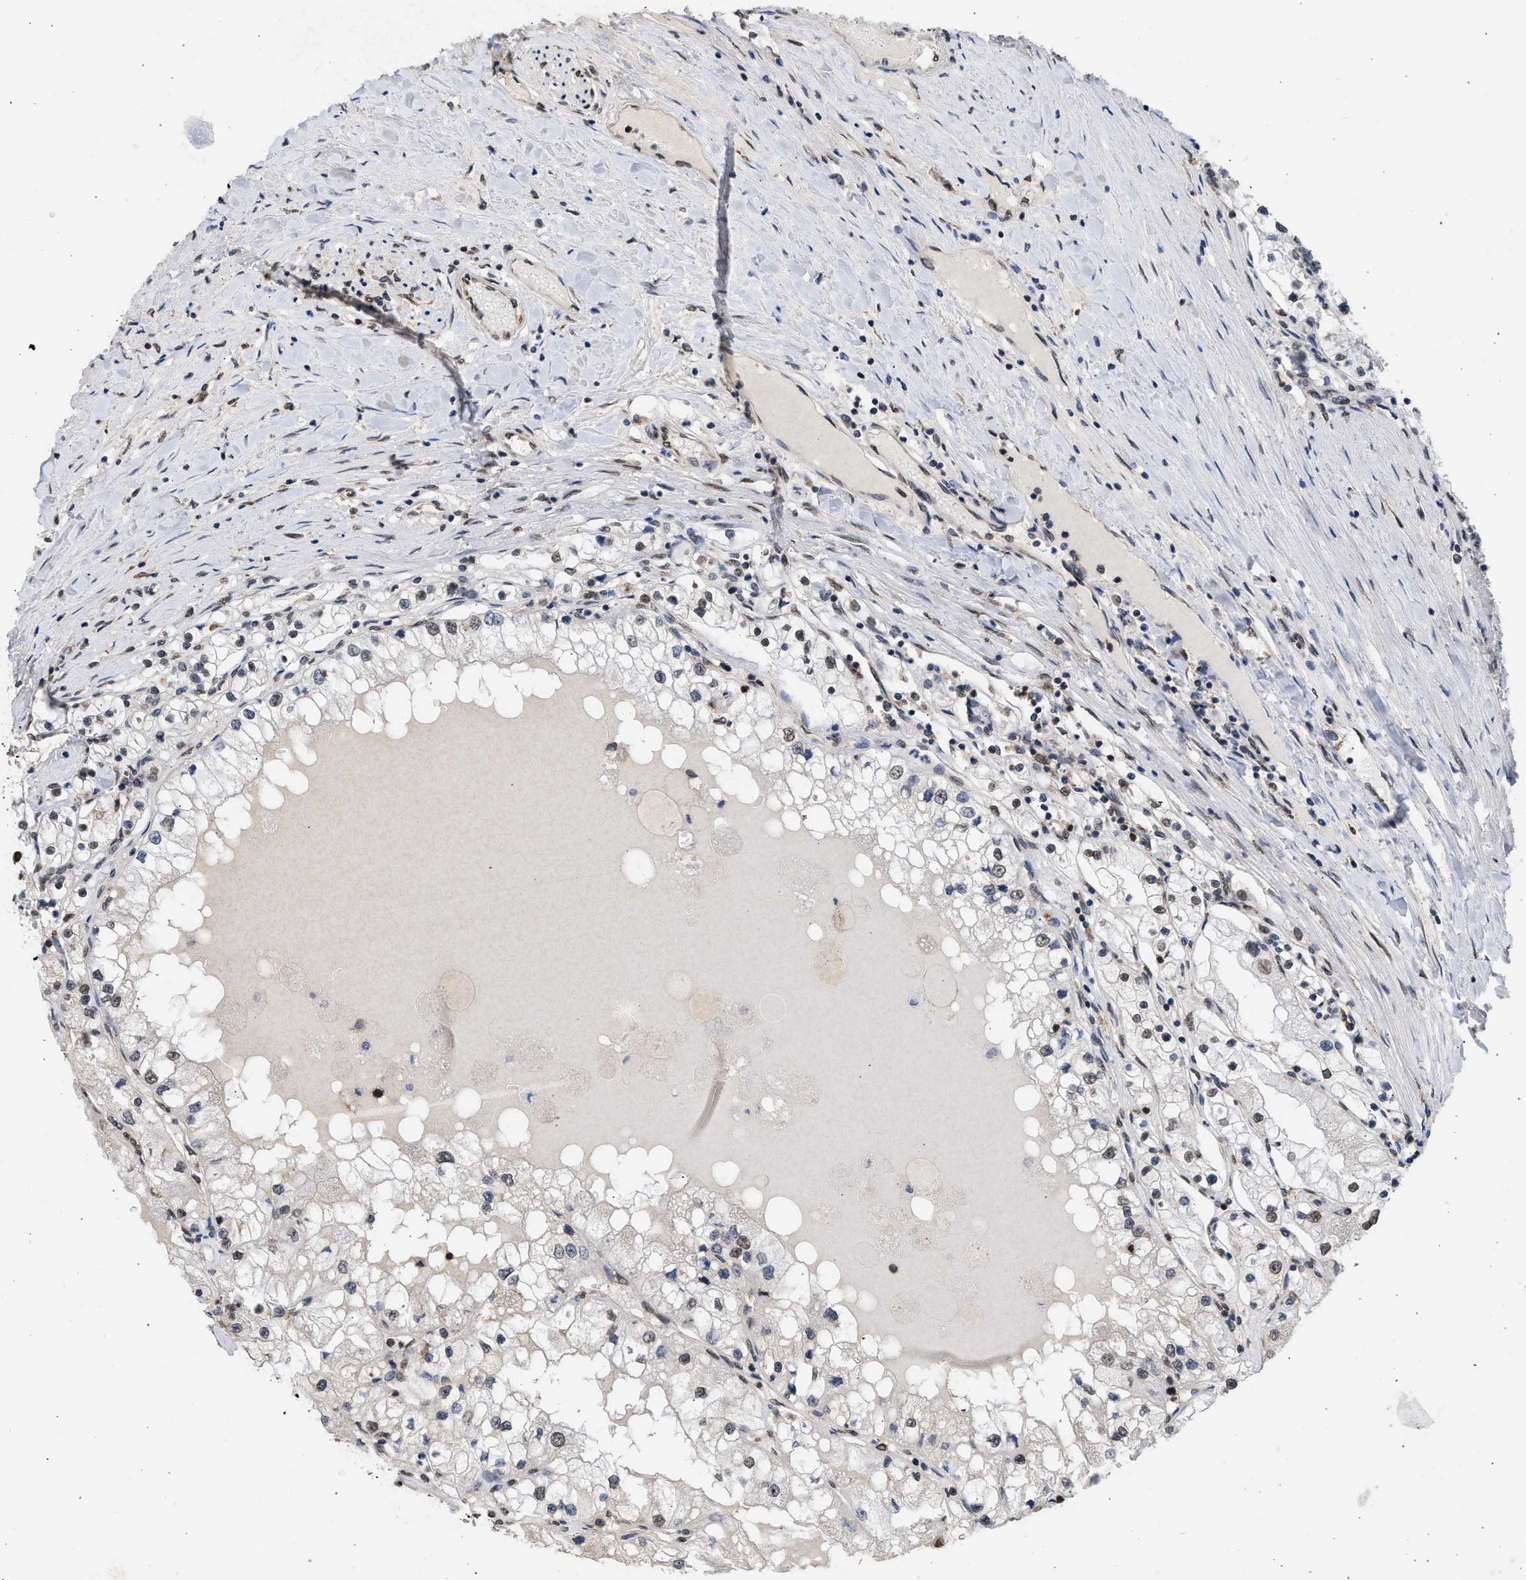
{"staining": {"intensity": "weak", "quantity": "<25%", "location": "nuclear"}, "tissue": "renal cancer", "cell_type": "Tumor cells", "image_type": "cancer", "snomed": [{"axis": "morphology", "description": "Adenocarcinoma, NOS"}, {"axis": "topography", "description": "Kidney"}], "caption": "An immunohistochemistry (IHC) image of adenocarcinoma (renal) is shown. There is no staining in tumor cells of adenocarcinoma (renal).", "gene": "NUP35", "patient": {"sex": "male", "age": 68}}